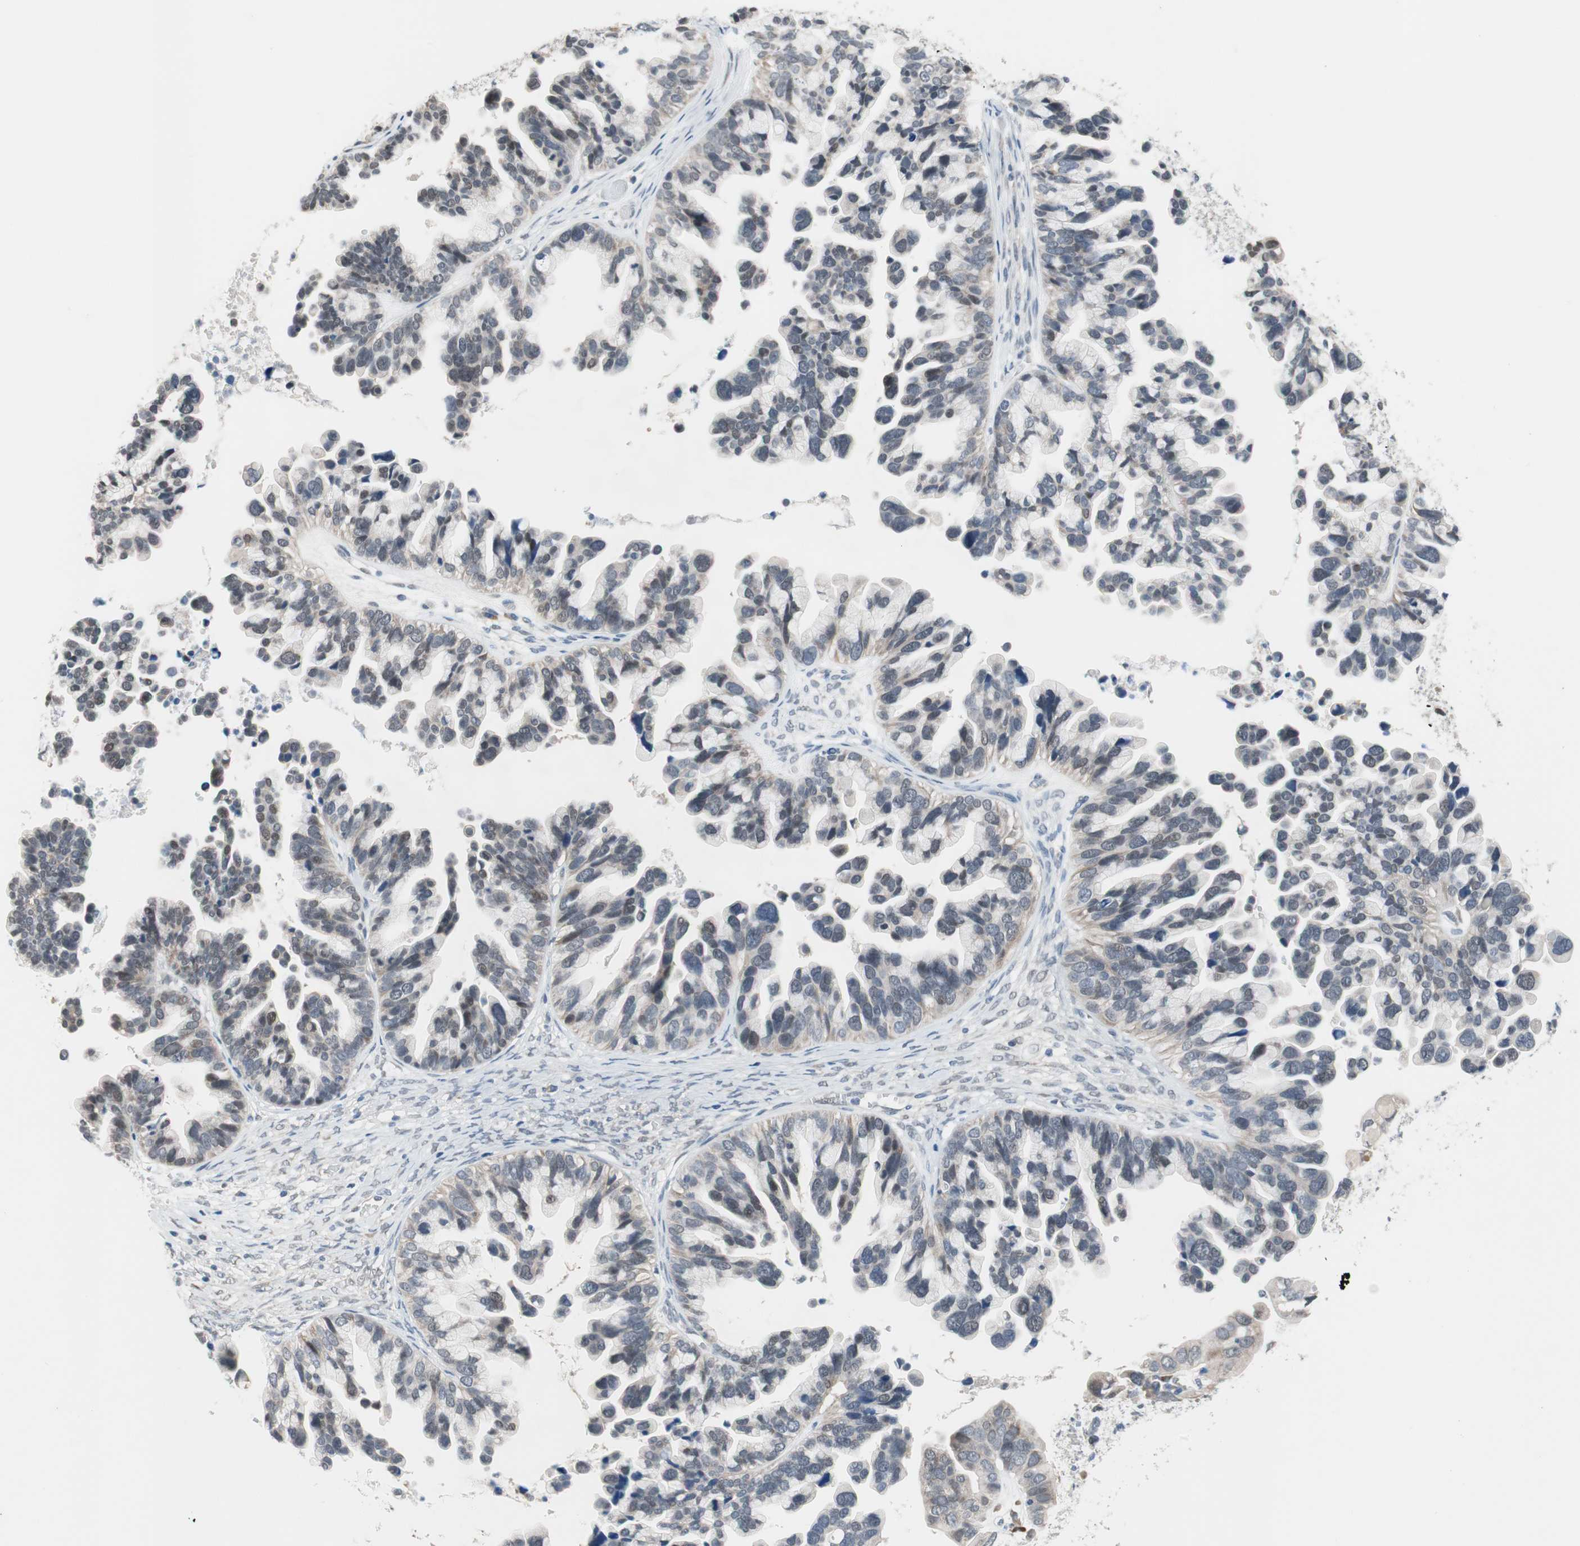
{"staining": {"intensity": "weak", "quantity": "25%-75%", "location": "nuclear"}, "tissue": "ovarian cancer", "cell_type": "Tumor cells", "image_type": "cancer", "snomed": [{"axis": "morphology", "description": "Cystadenocarcinoma, serous, NOS"}, {"axis": "topography", "description": "Ovary"}], "caption": "Weak nuclear positivity for a protein is present in about 25%-75% of tumor cells of ovarian cancer (serous cystadenocarcinoma) using immunohistochemistry.", "gene": "GRHL1", "patient": {"sex": "female", "age": 56}}